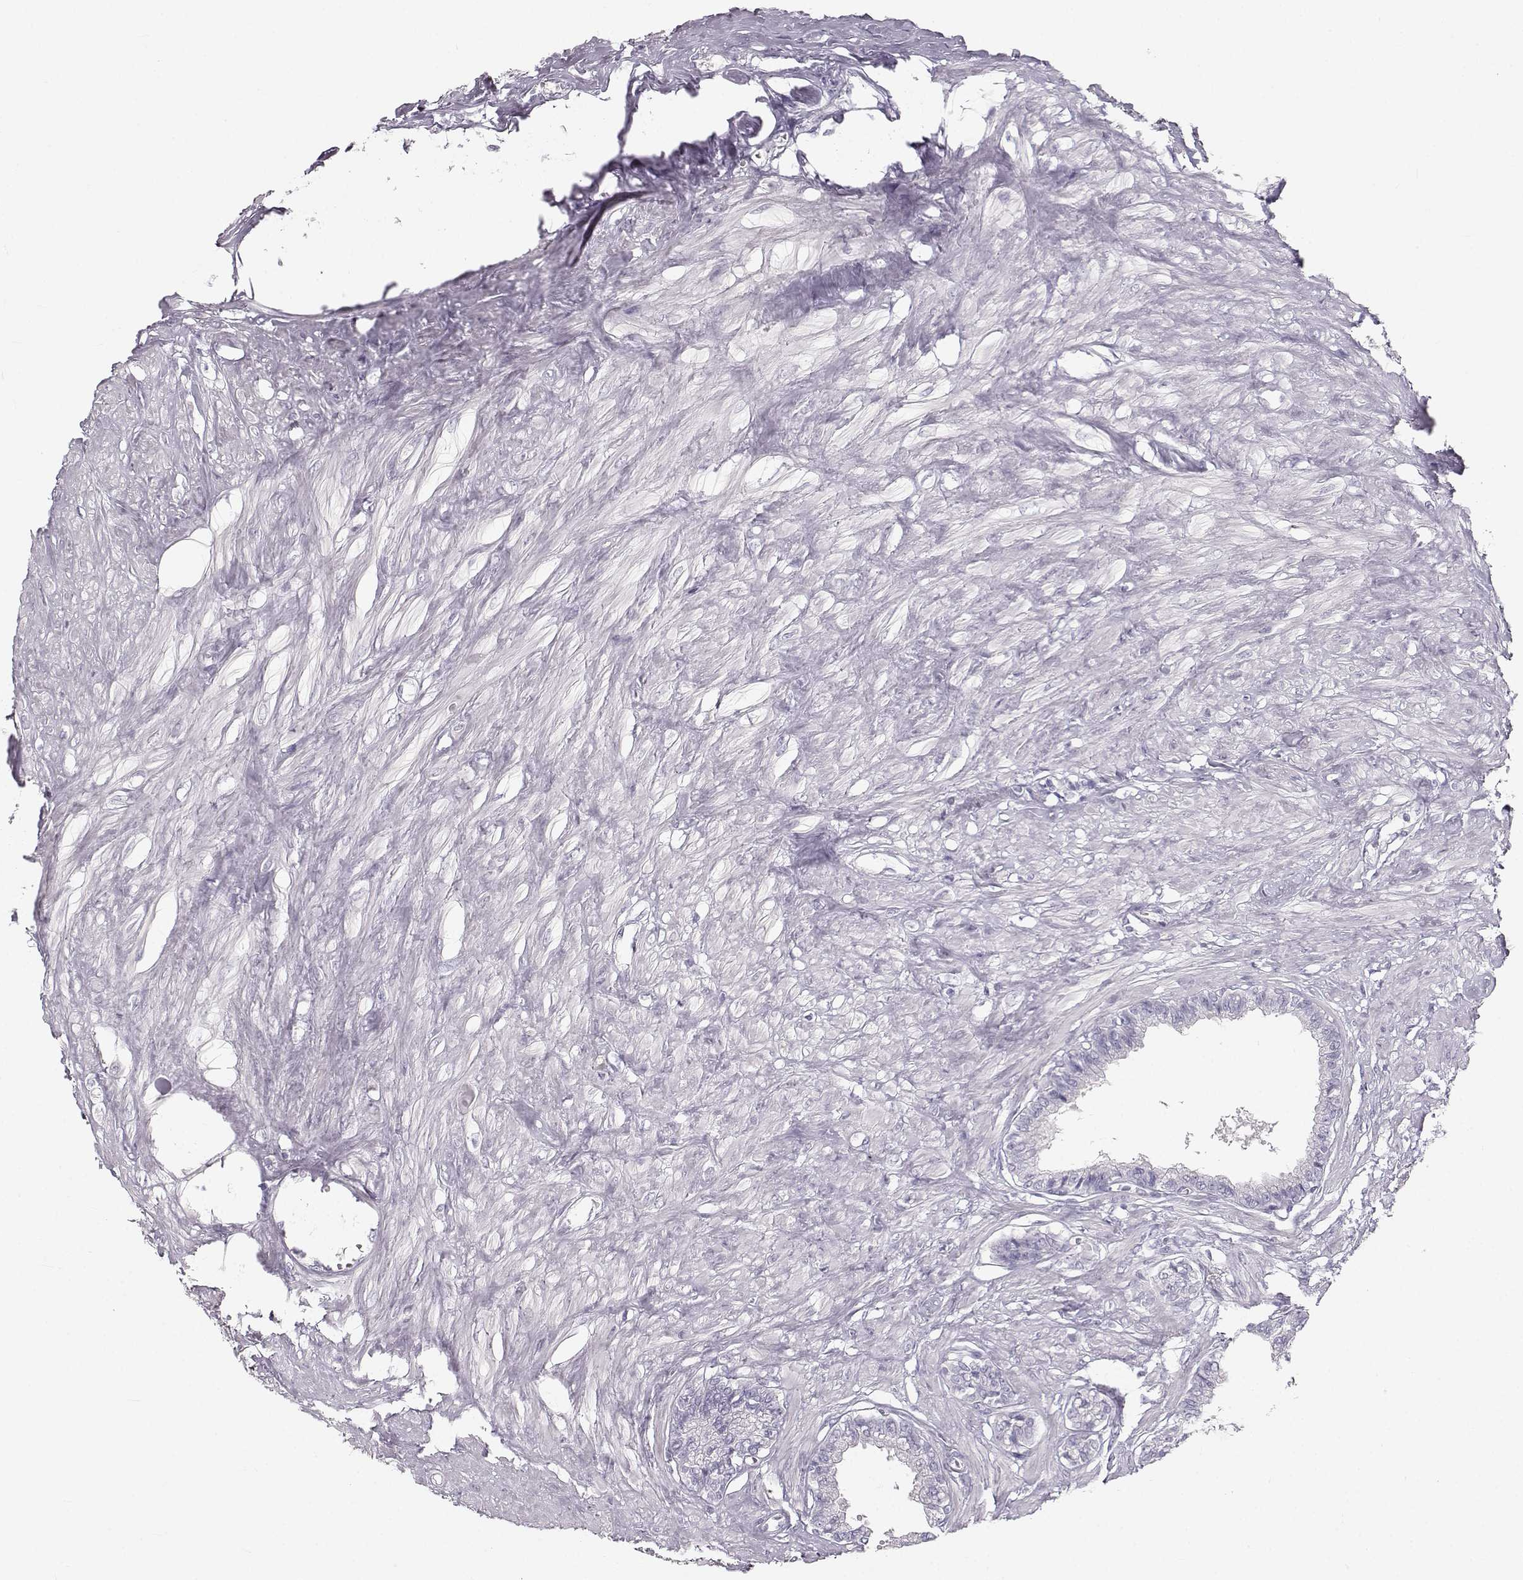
{"staining": {"intensity": "negative", "quantity": "none", "location": "none"}, "tissue": "seminal vesicle", "cell_type": "Glandular cells", "image_type": "normal", "snomed": [{"axis": "morphology", "description": "Normal tissue, NOS"}, {"axis": "morphology", "description": "Urothelial carcinoma, NOS"}, {"axis": "topography", "description": "Urinary bladder"}, {"axis": "topography", "description": "Seminal veicle"}], "caption": "Seminal vesicle was stained to show a protein in brown. There is no significant expression in glandular cells. The staining was performed using DAB to visualize the protein expression in brown, while the nuclei were stained in blue with hematoxylin (Magnification: 20x).", "gene": "OIP5", "patient": {"sex": "male", "age": 76}}